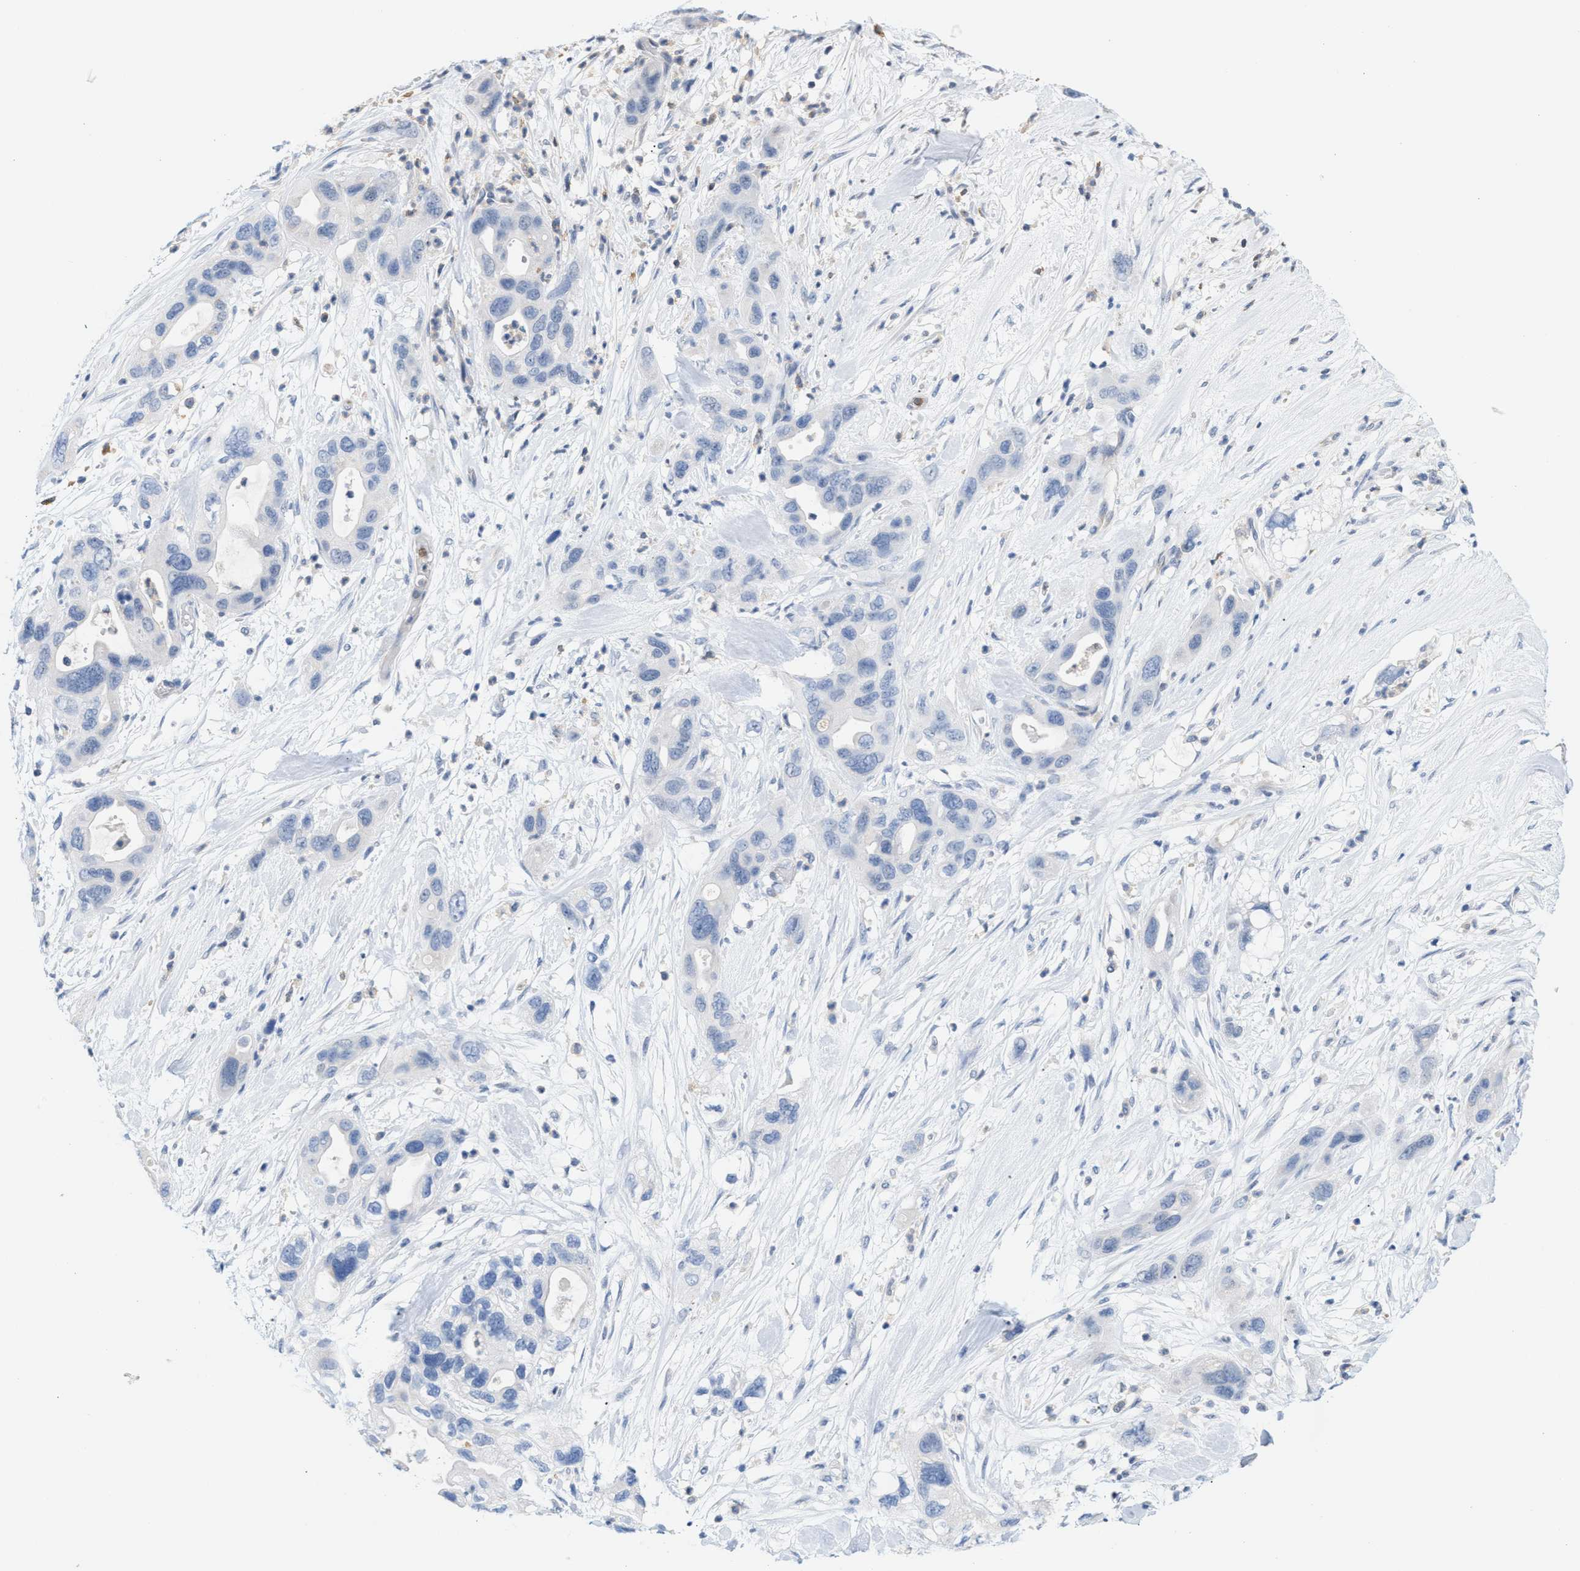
{"staining": {"intensity": "negative", "quantity": "none", "location": "none"}, "tissue": "pancreatic cancer", "cell_type": "Tumor cells", "image_type": "cancer", "snomed": [{"axis": "morphology", "description": "Adenocarcinoma, NOS"}, {"axis": "topography", "description": "Pancreas"}], "caption": "An IHC image of pancreatic cancer is shown. There is no staining in tumor cells of pancreatic cancer.", "gene": "IL16", "patient": {"sex": "female", "age": 71}}